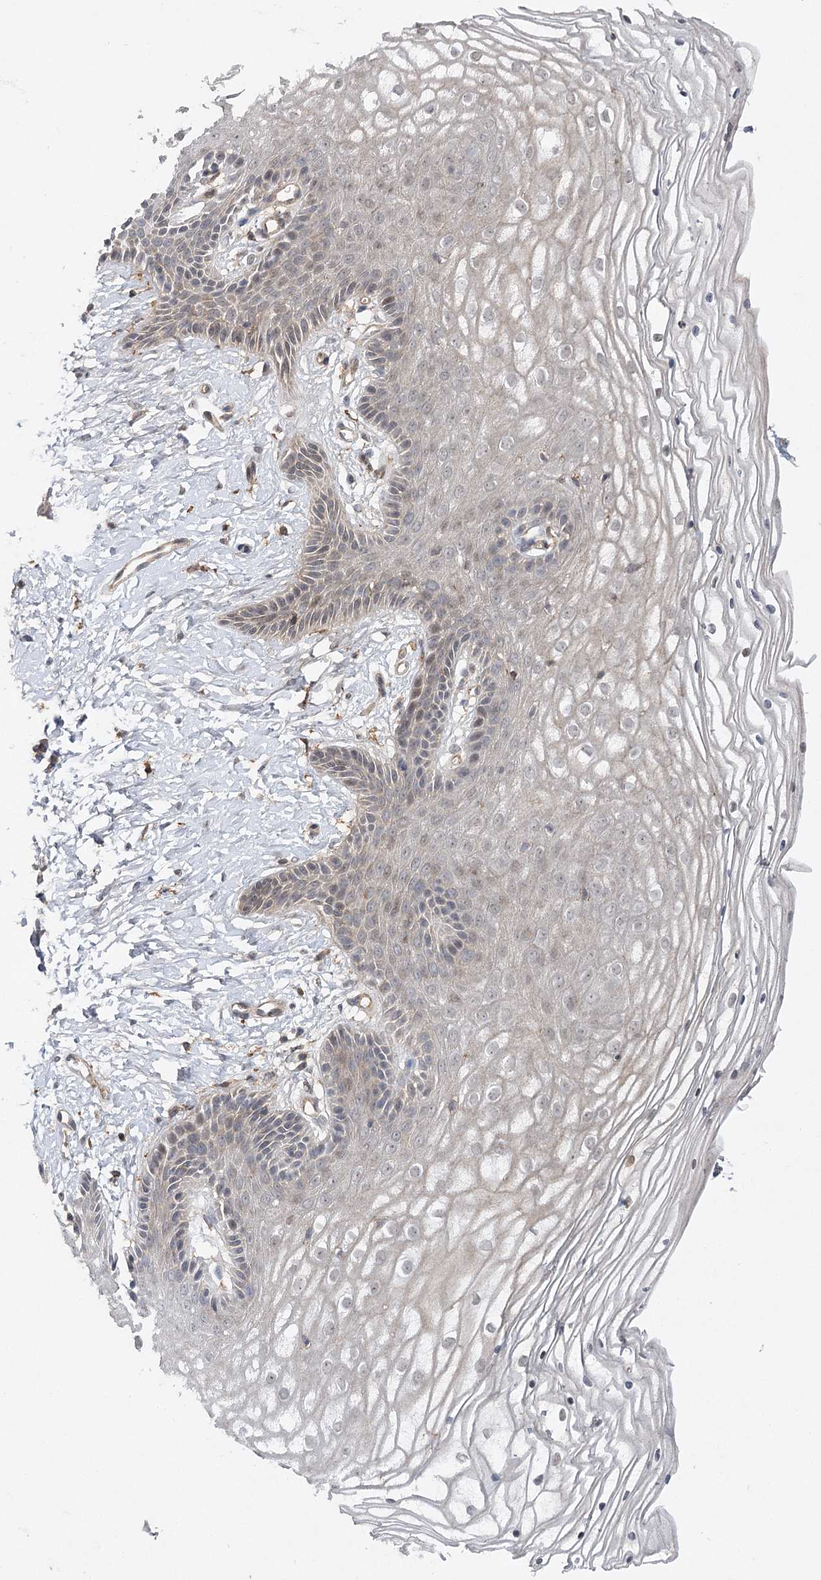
{"staining": {"intensity": "weak", "quantity": "<25%", "location": "nuclear"}, "tissue": "vagina", "cell_type": "Squamous epithelial cells", "image_type": "normal", "snomed": [{"axis": "morphology", "description": "Normal tissue, NOS"}, {"axis": "topography", "description": "Vagina"}, {"axis": "topography", "description": "Cervix"}], "caption": "Immunohistochemistry histopathology image of normal vagina: vagina stained with DAB (3,3'-diaminobenzidine) displays no significant protein positivity in squamous epithelial cells. Brightfield microscopy of immunohistochemistry (IHC) stained with DAB (brown) and hematoxylin (blue), captured at high magnification.", "gene": "OBSL1", "patient": {"sex": "female", "age": 40}}